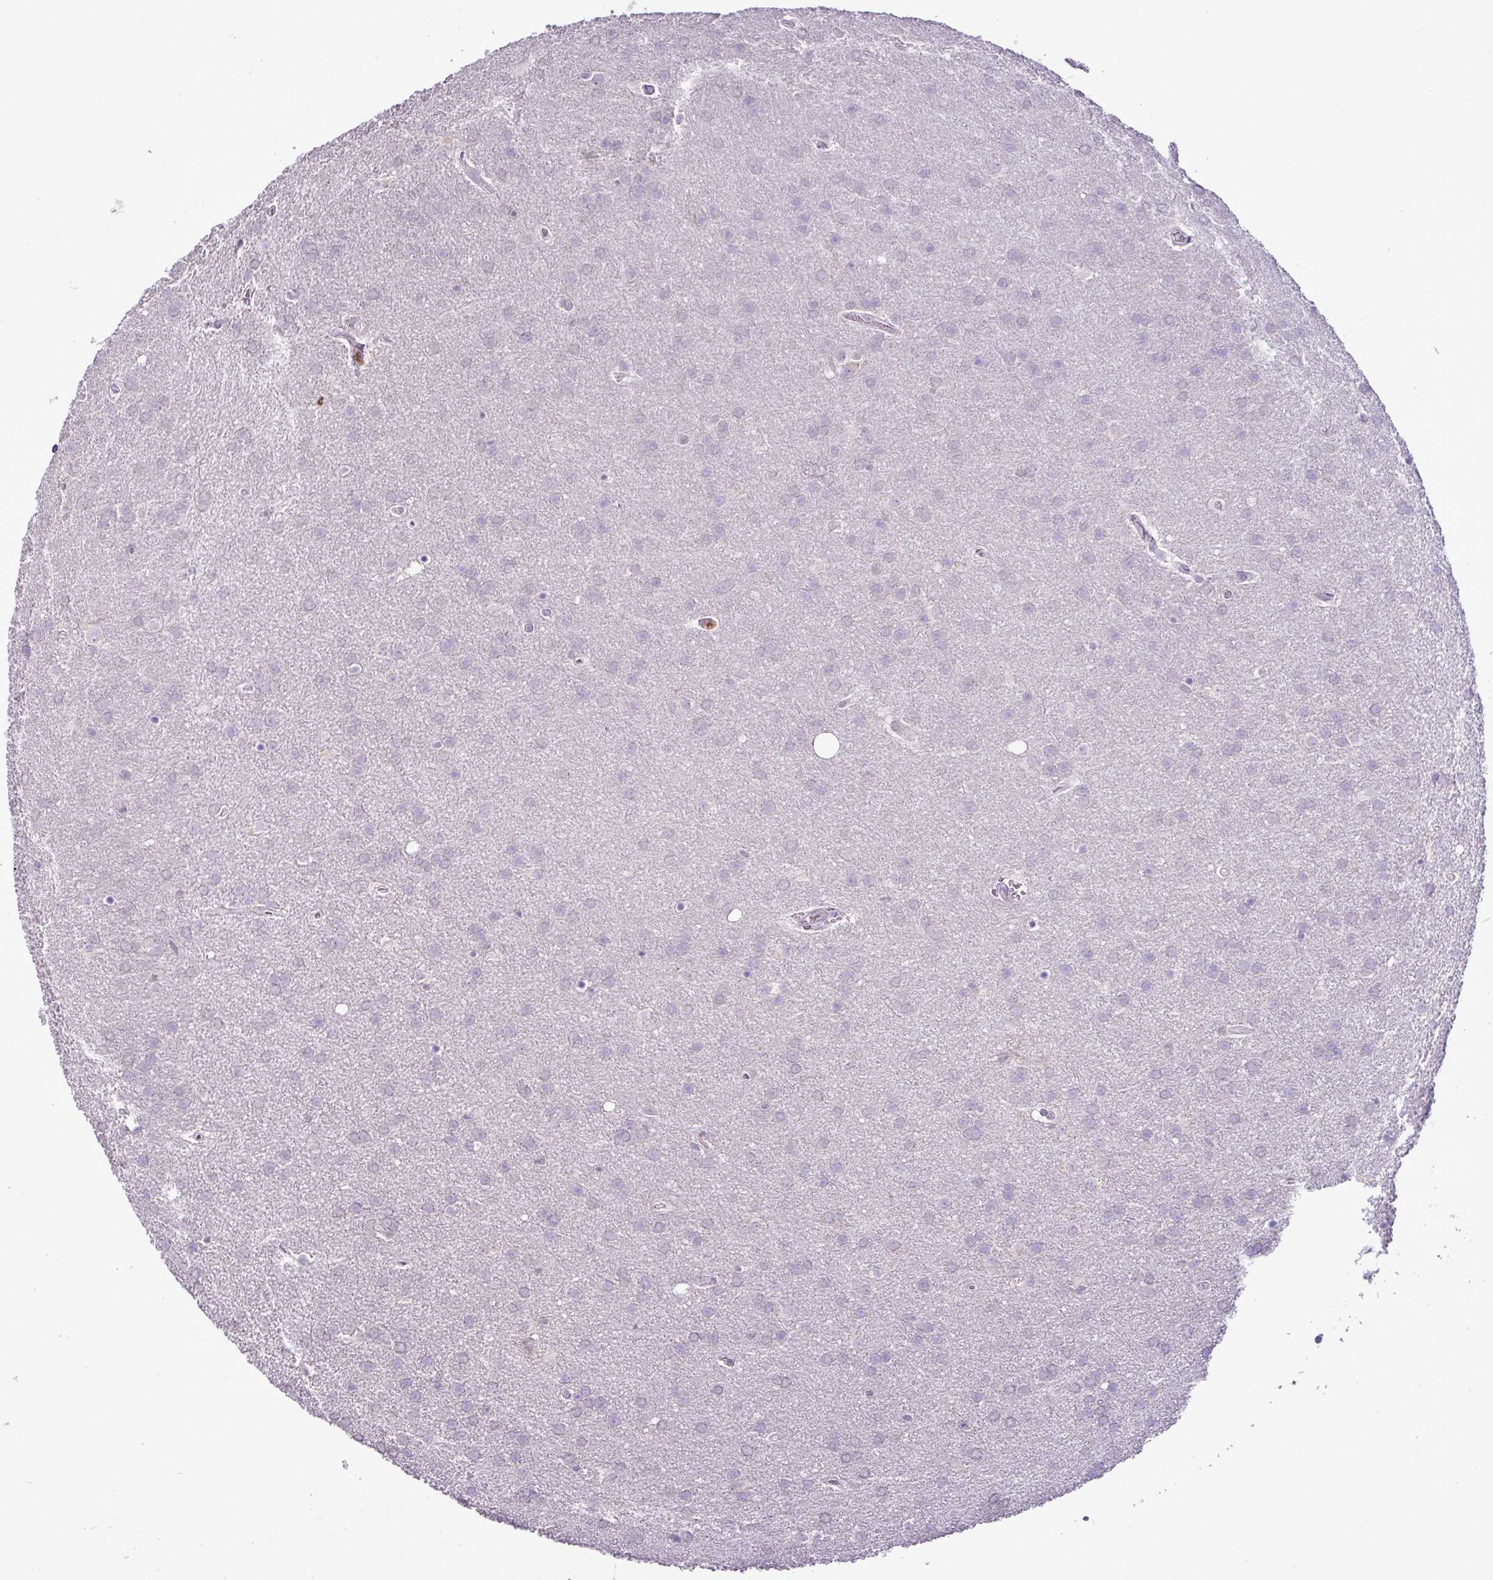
{"staining": {"intensity": "negative", "quantity": "none", "location": "none"}, "tissue": "glioma", "cell_type": "Tumor cells", "image_type": "cancer", "snomed": [{"axis": "morphology", "description": "Glioma, malignant, Low grade"}, {"axis": "topography", "description": "Brain"}], "caption": "Low-grade glioma (malignant) was stained to show a protein in brown. There is no significant positivity in tumor cells.", "gene": "ZSCAN5A", "patient": {"sex": "female", "age": 32}}